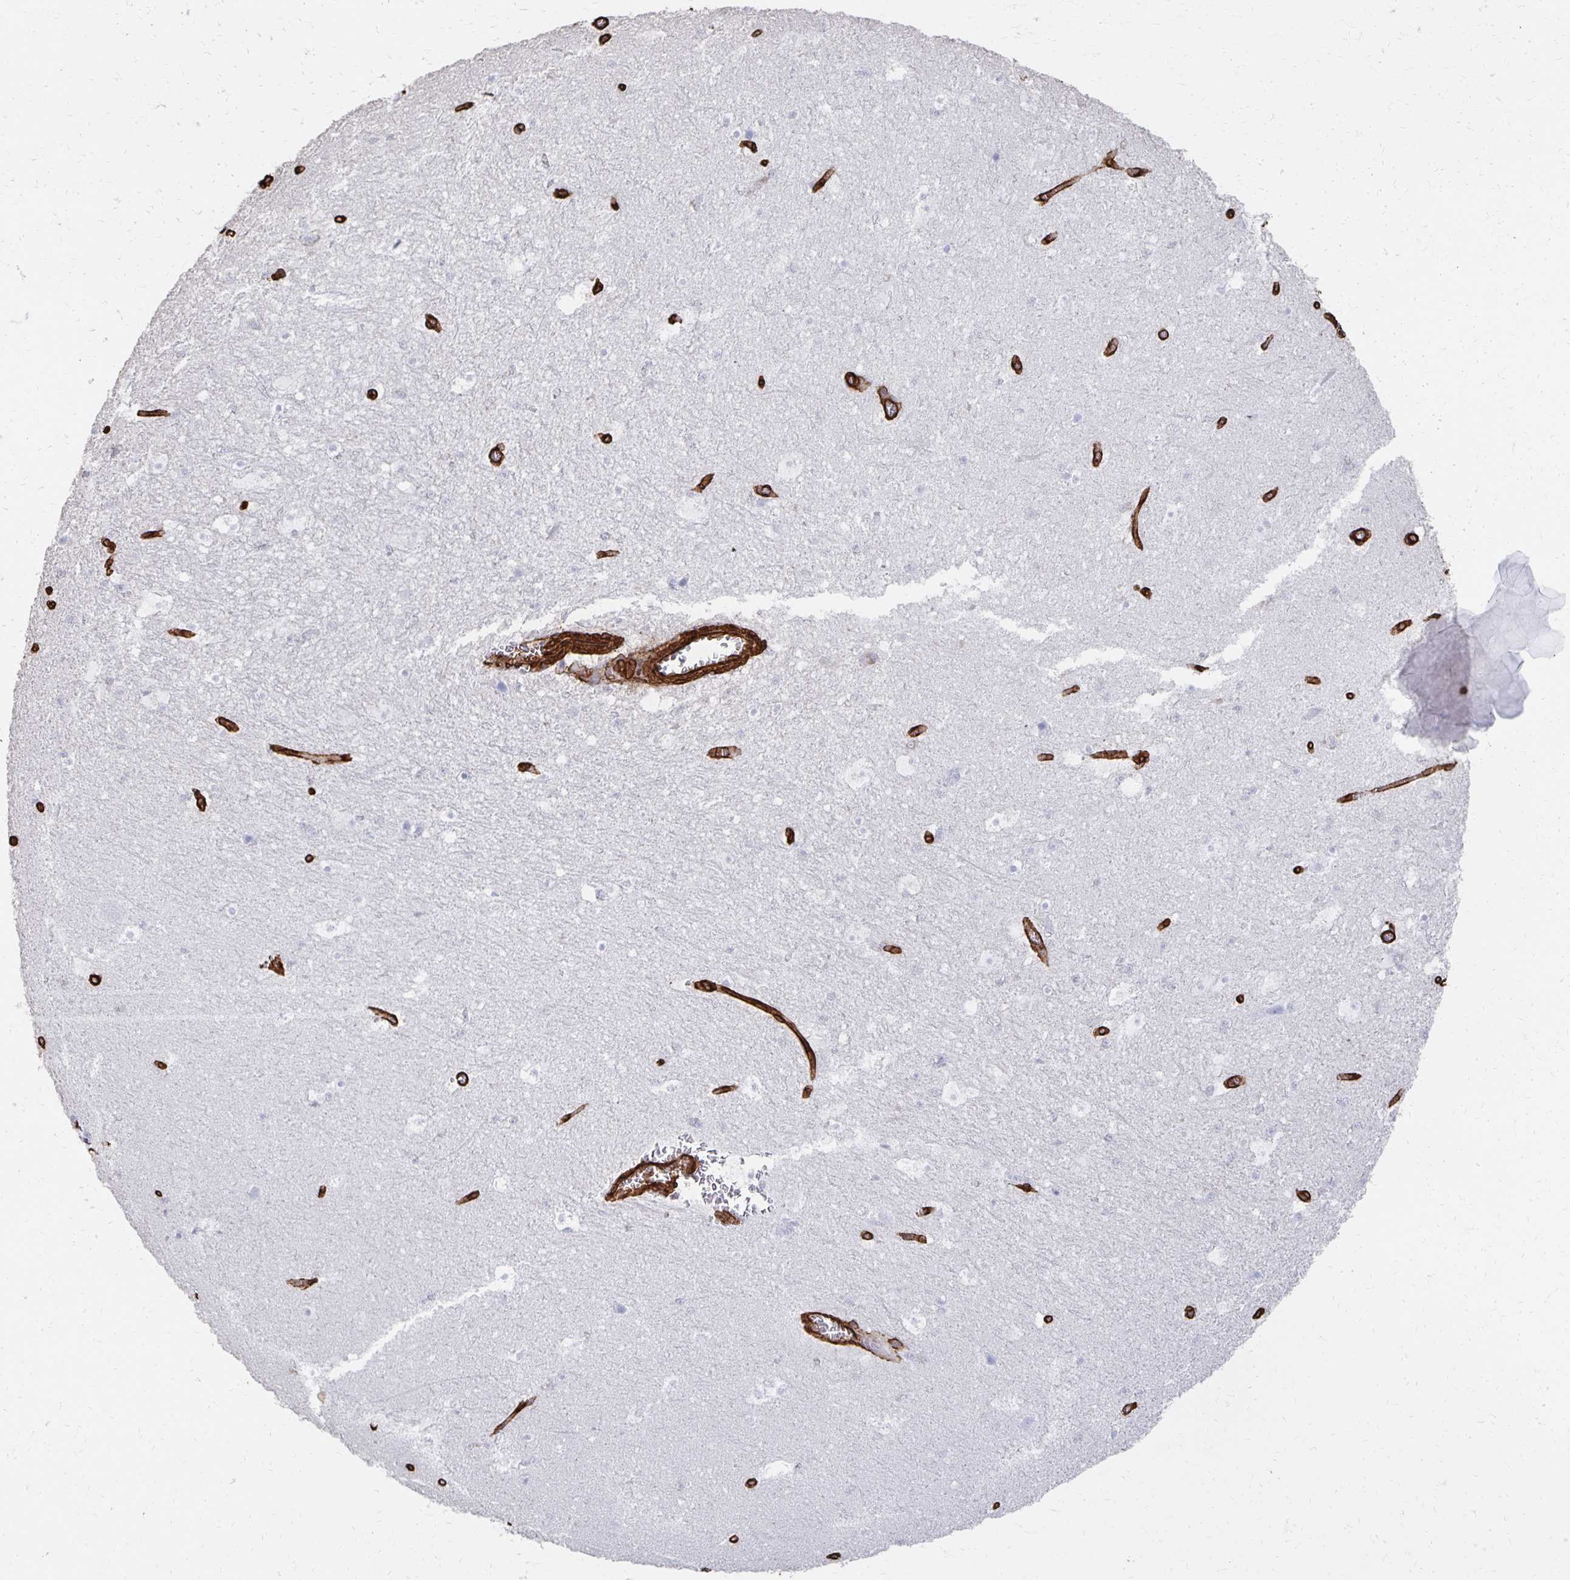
{"staining": {"intensity": "negative", "quantity": "none", "location": "none"}, "tissue": "hippocampus", "cell_type": "Glial cells", "image_type": "normal", "snomed": [{"axis": "morphology", "description": "Normal tissue, NOS"}, {"axis": "topography", "description": "Hippocampus"}], "caption": "An image of hippocampus stained for a protein displays no brown staining in glial cells. The staining was performed using DAB (3,3'-diaminobenzidine) to visualize the protein expression in brown, while the nuclei were stained in blue with hematoxylin (Magnification: 20x).", "gene": "VIPR2", "patient": {"sex": "female", "age": 42}}